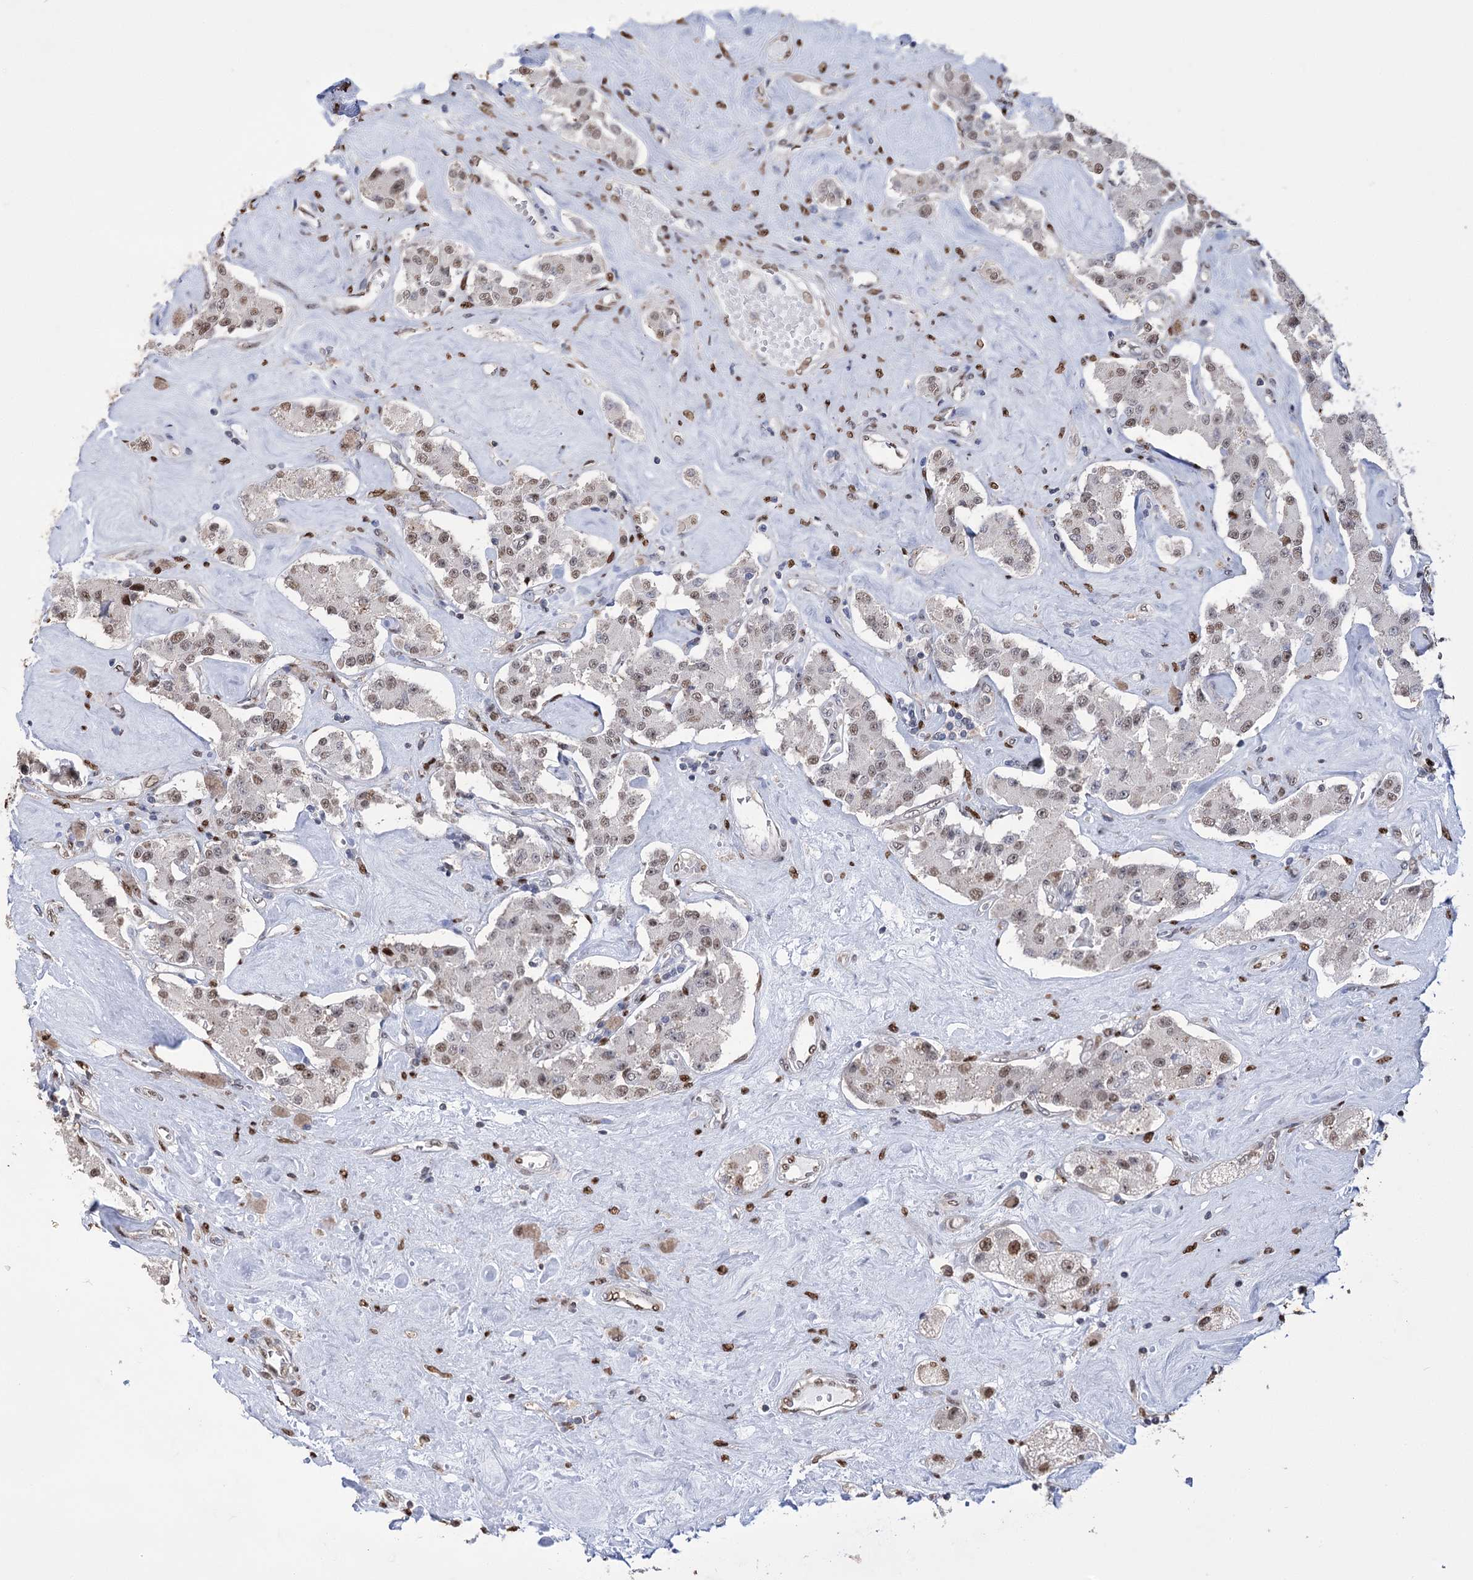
{"staining": {"intensity": "moderate", "quantity": ">75%", "location": "nuclear"}, "tissue": "carcinoid", "cell_type": "Tumor cells", "image_type": "cancer", "snomed": [{"axis": "morphology", "description": "Carcinoid, malignant, NOS"}, {"axis": "topography", "description": "Pancreas"}], "caption": "Tumor cells reveal moderate nuclear staining in approximately >75% of cells in carcinoid.", "gene": "NFU1", "patient": {"sex": "male", "age": 41}}